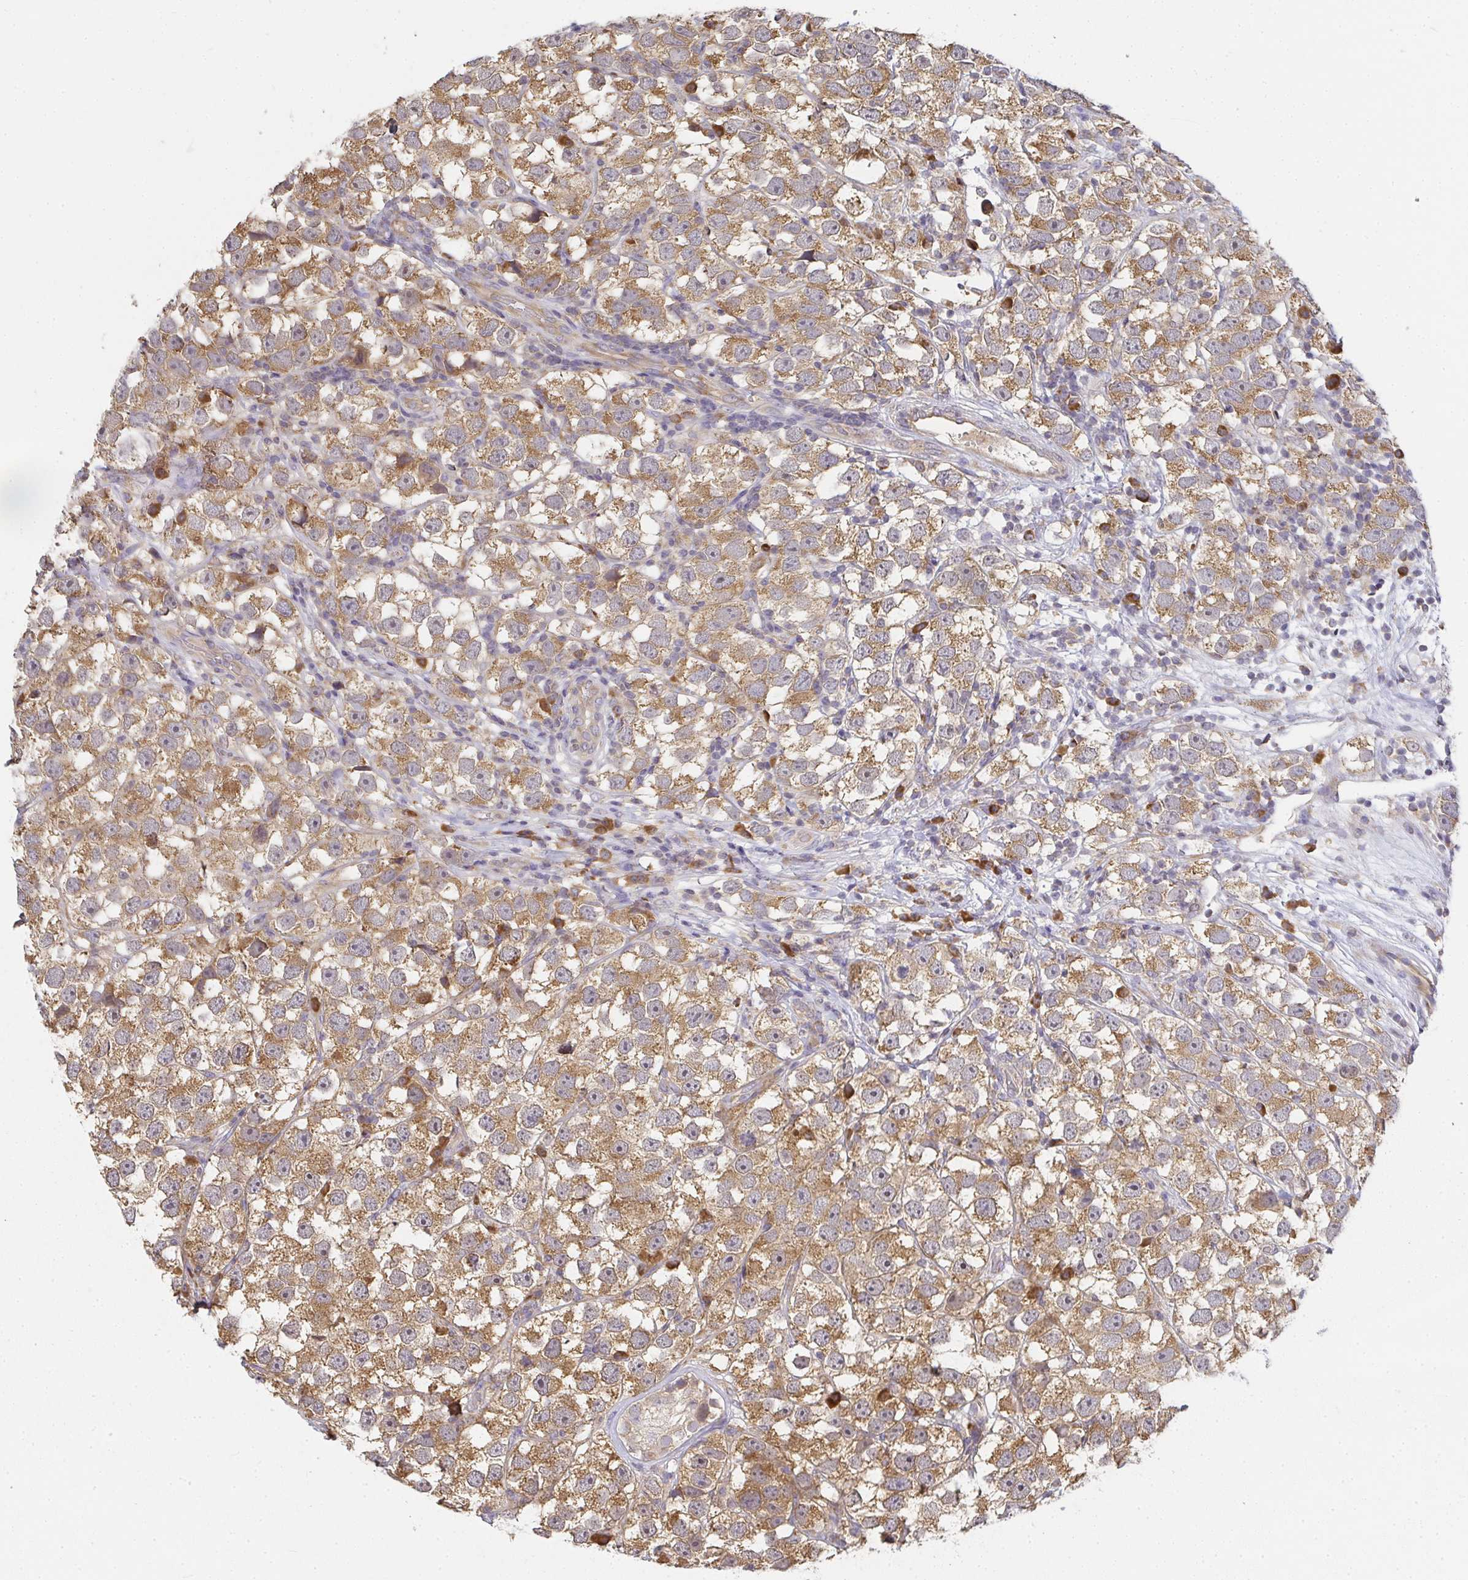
{"staining": {"intensity": "moderate", "quantity": ">75%", "location": "cytoplasmic/membranous"}, "tissue": "testis cancer", "cell_type": "Tumor cells", "image_type": "cancer", "snomed": [{"axis": "morphology", "description": "Seminoma, NOS"}, {"axis": "topography", "description": "Testis"}], "caption": "High-power microscopy captured an immunohistochemistry micrograph of seminoma (testis), revealing moderate cytoplasmic/membranous positivity in about >75% of tumor cells. The staining was performed using DAB to visualize the protein expression in brown, while the nuclei were stained in blue with hematoxylin (Magnification: 20x).", "gene": "SLC35B3", "patient": {"sex": "male", "age": 26}}